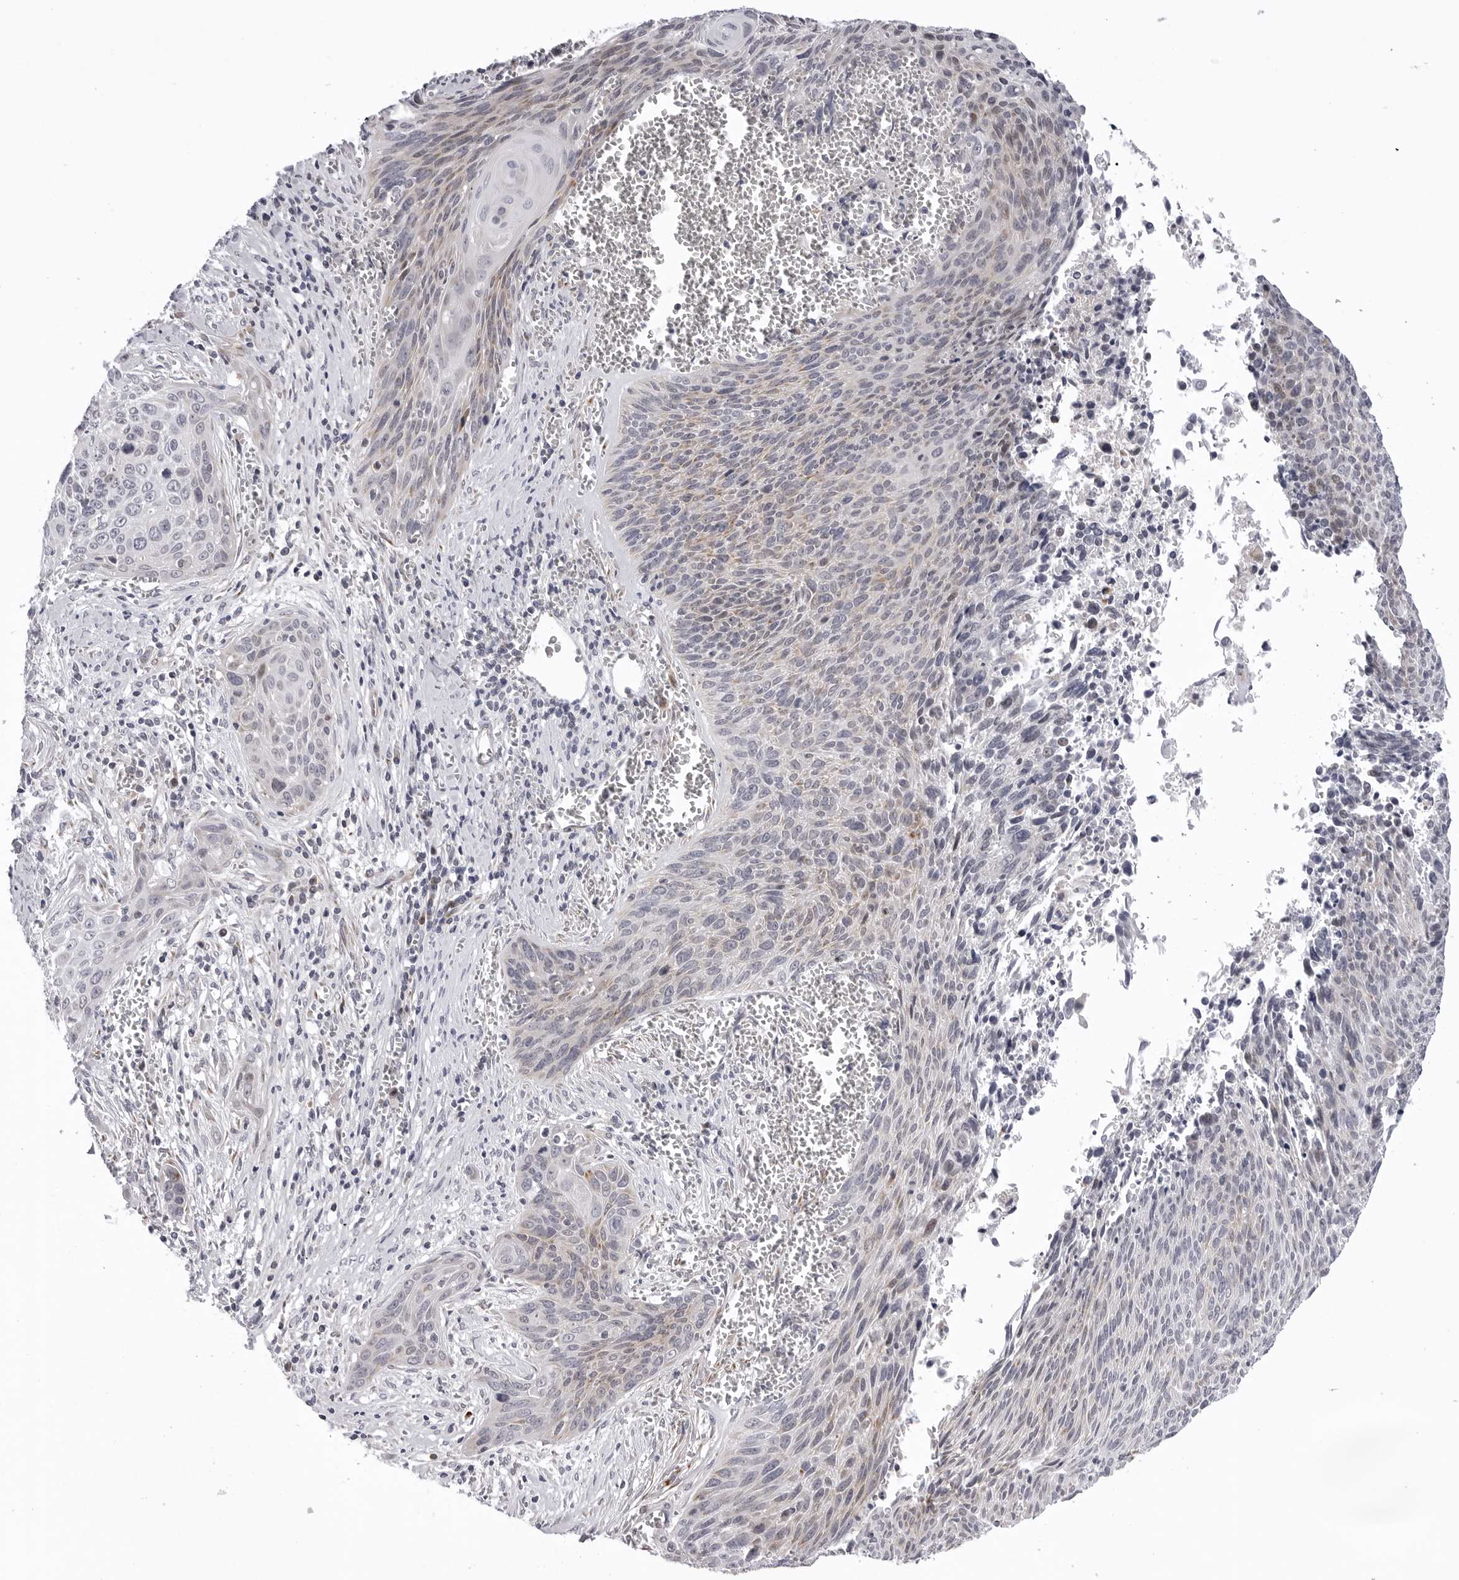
{"staining": {"intensity": "weak", "quantity": "<25%", "location": "cytoplasmic/membranous"}, "tissue": "cervical cancer", "cell_type": "Tumor cells", "image_type": "cancer", "snomed": [{"axis": "morphology", "description": "Squamous cell carcinoma, NOS"}, {"axis": "topography", "description": "Cervix"}], "caption": "There is no significant positivity in tumor cells of cervical cancer (squamous cell carcinoma).", "gene": "CDK20", "patient": {"sex": "female", "age": 55}}